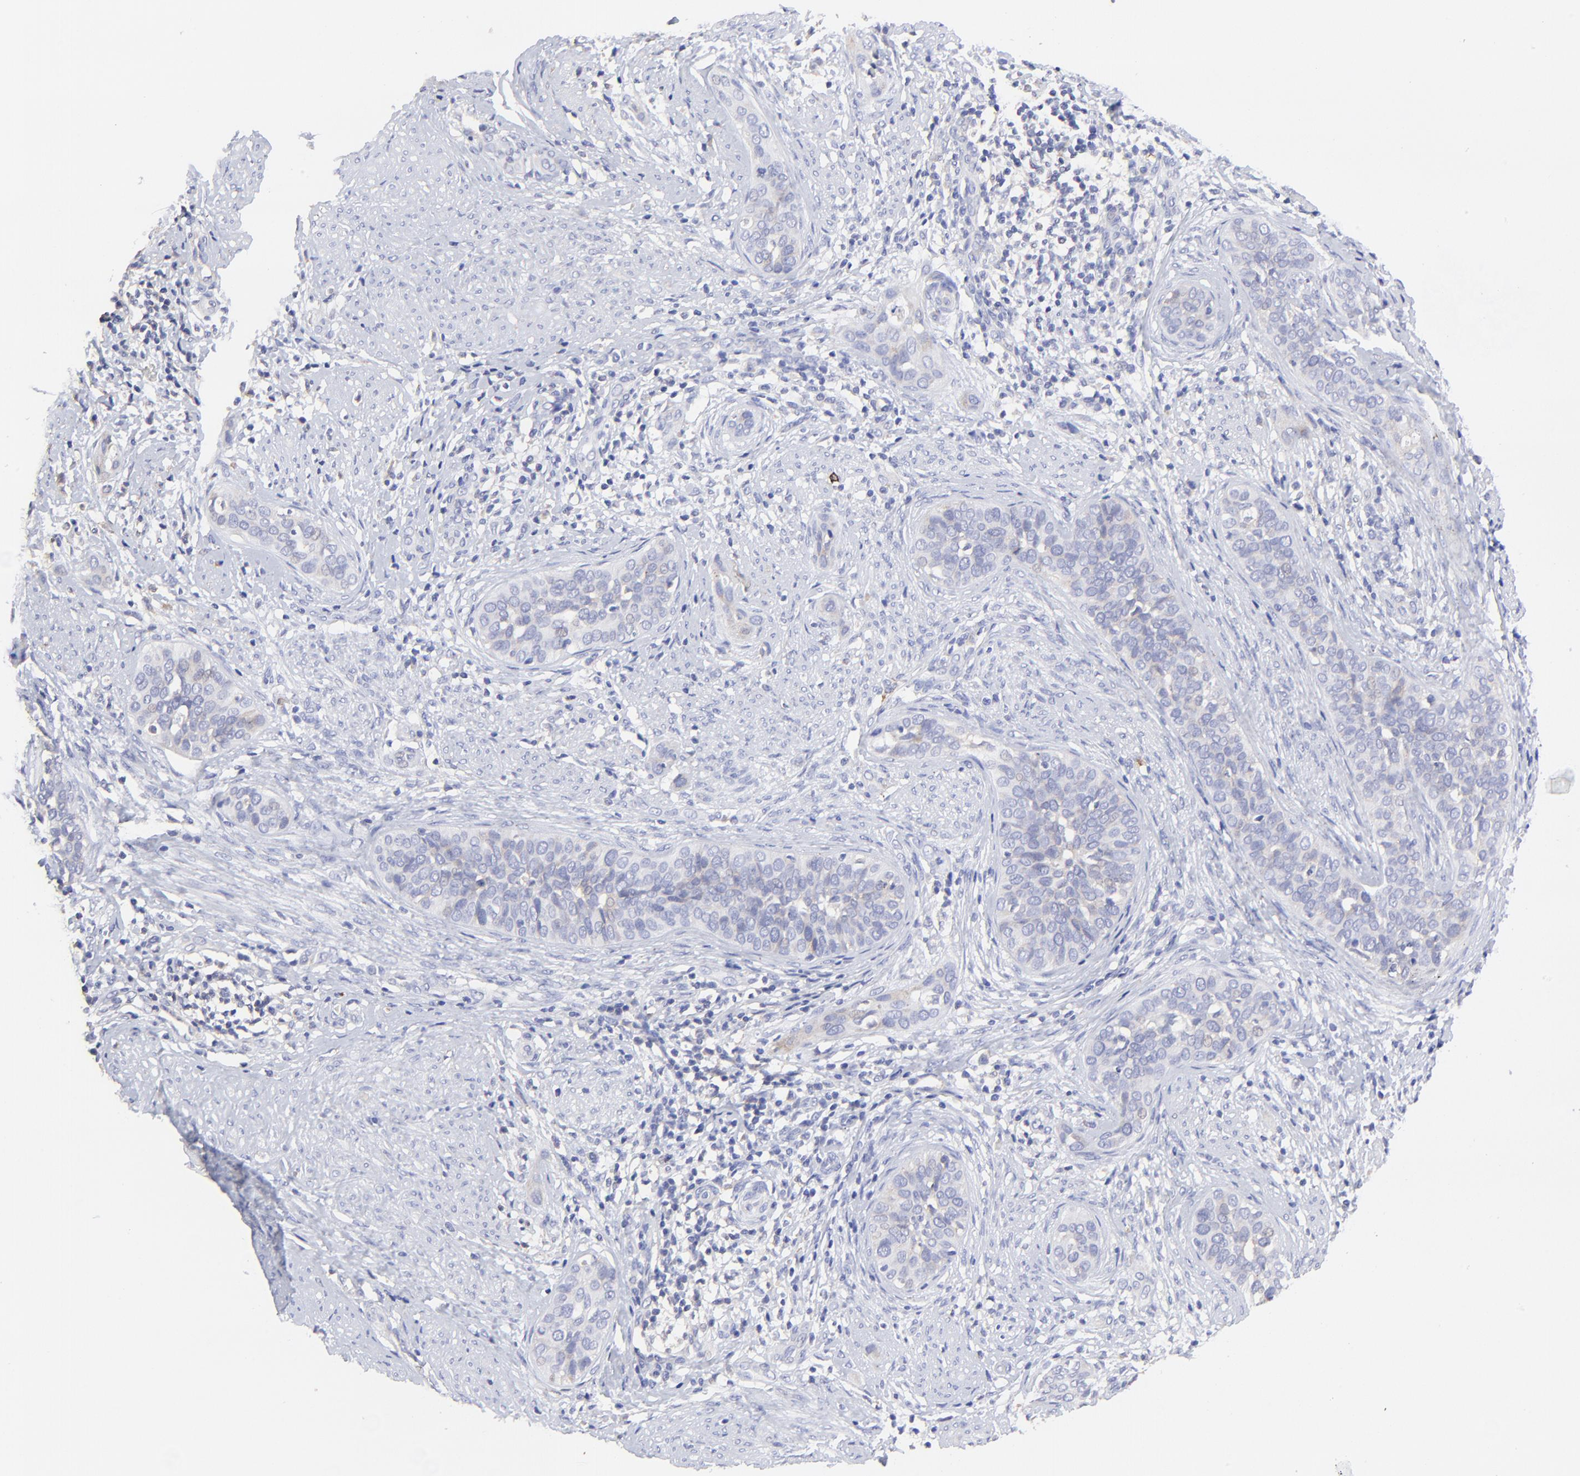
{"staining": {"intensity": "weak", "quantity": "<25%", "location": "cytoplasmic/membranous"}, "tissue": "cervical cancer", "cell_type": "Tumor cells", "image_type": "cancer", "snomed": [{"axis": "morphology", "description": "Squamous cell carcinoma, NOS"}, {"axis": "topography", "description": "Cervix"}], "caption": "Image shows no protein positivity in tumor cells of cervical cancer (squamous cell carcinoma) tissue.", "gene": "LHFPL1", "patient": {"sex": "female", "age": 31}}